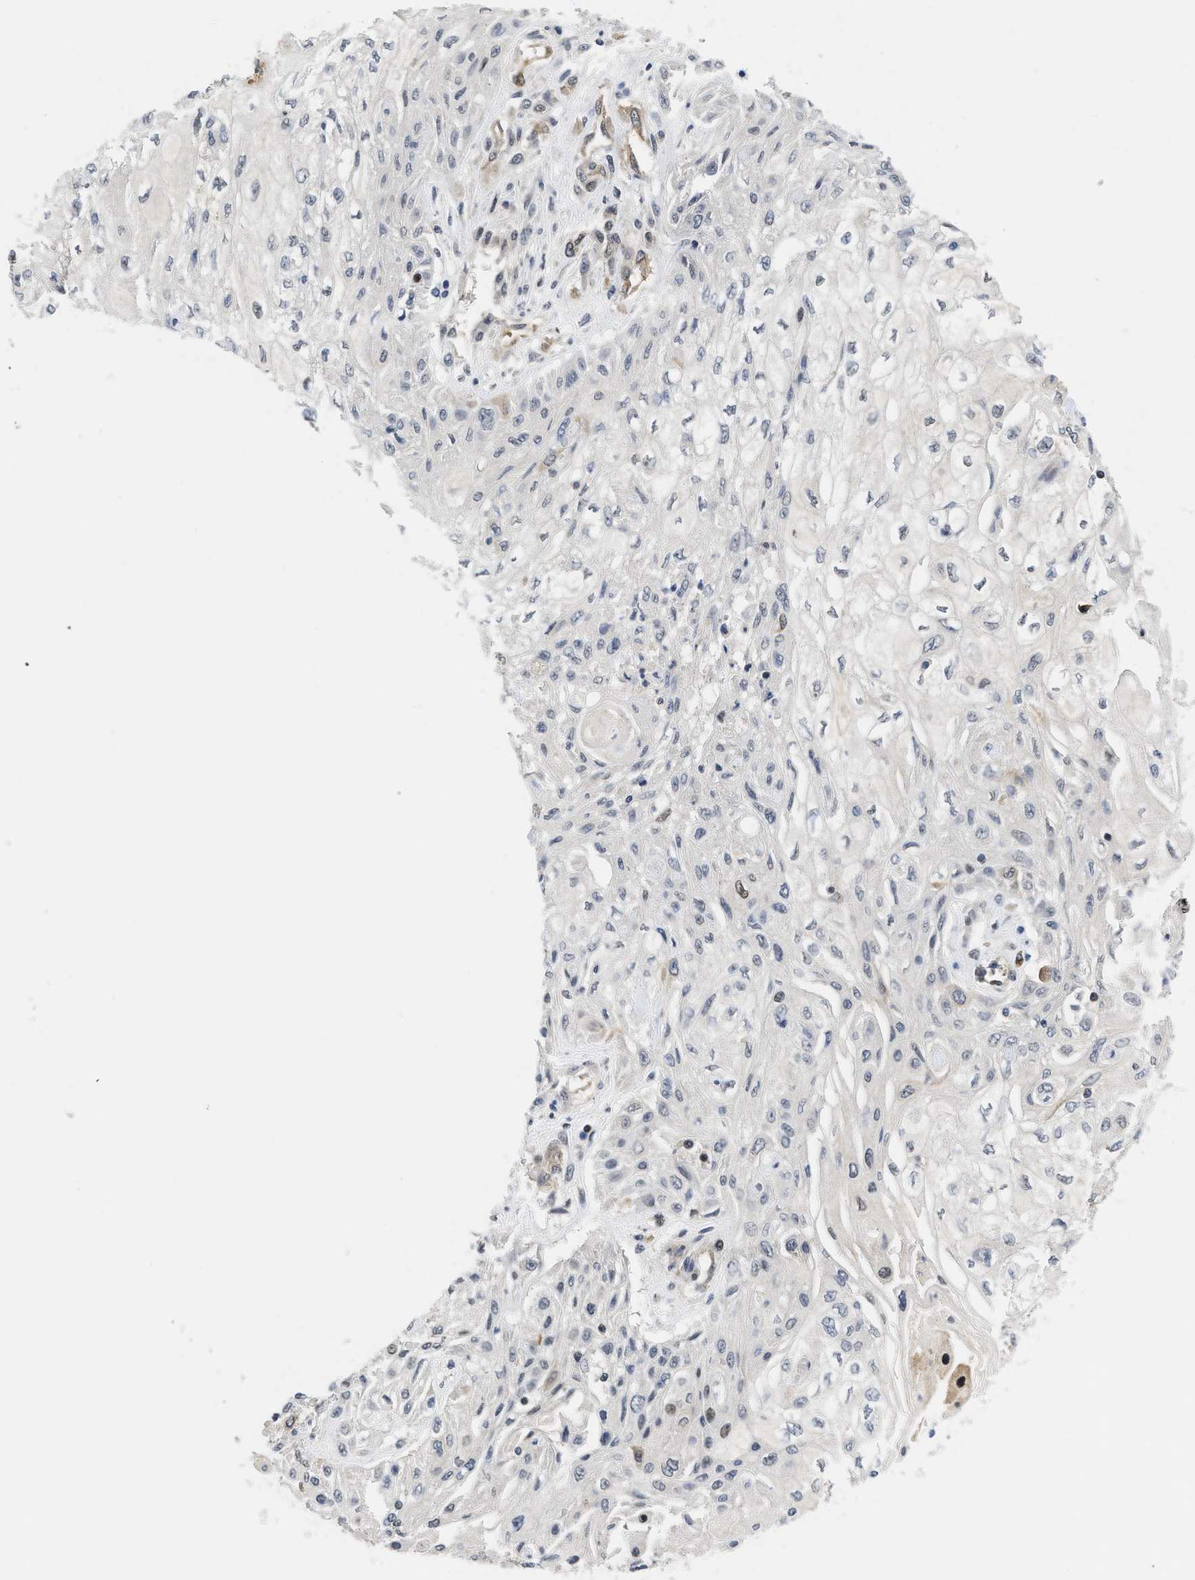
{"staining": {"intensity": "negative", "quantity": "none", "location": "none"}, "tissue": "skin cancer", "cell_type": "Tumor cells", "image_type": "cancer", "snomed": [{"axis": "morphology", "description": "Squamous cell carcinoma, NOS"}, {"axis": "topography", "description": "Skin"}], "caption": "Immunohistochemistry photomicrograph of neoplastic tissue: skin squamous cell carcinoma stained with DAB (3,3'-diaminobenzidine) demonstrates no significant protein staining in tumor cells.", "gene": "HIF1A", "patient": {"sex": "male", "age": 75}}